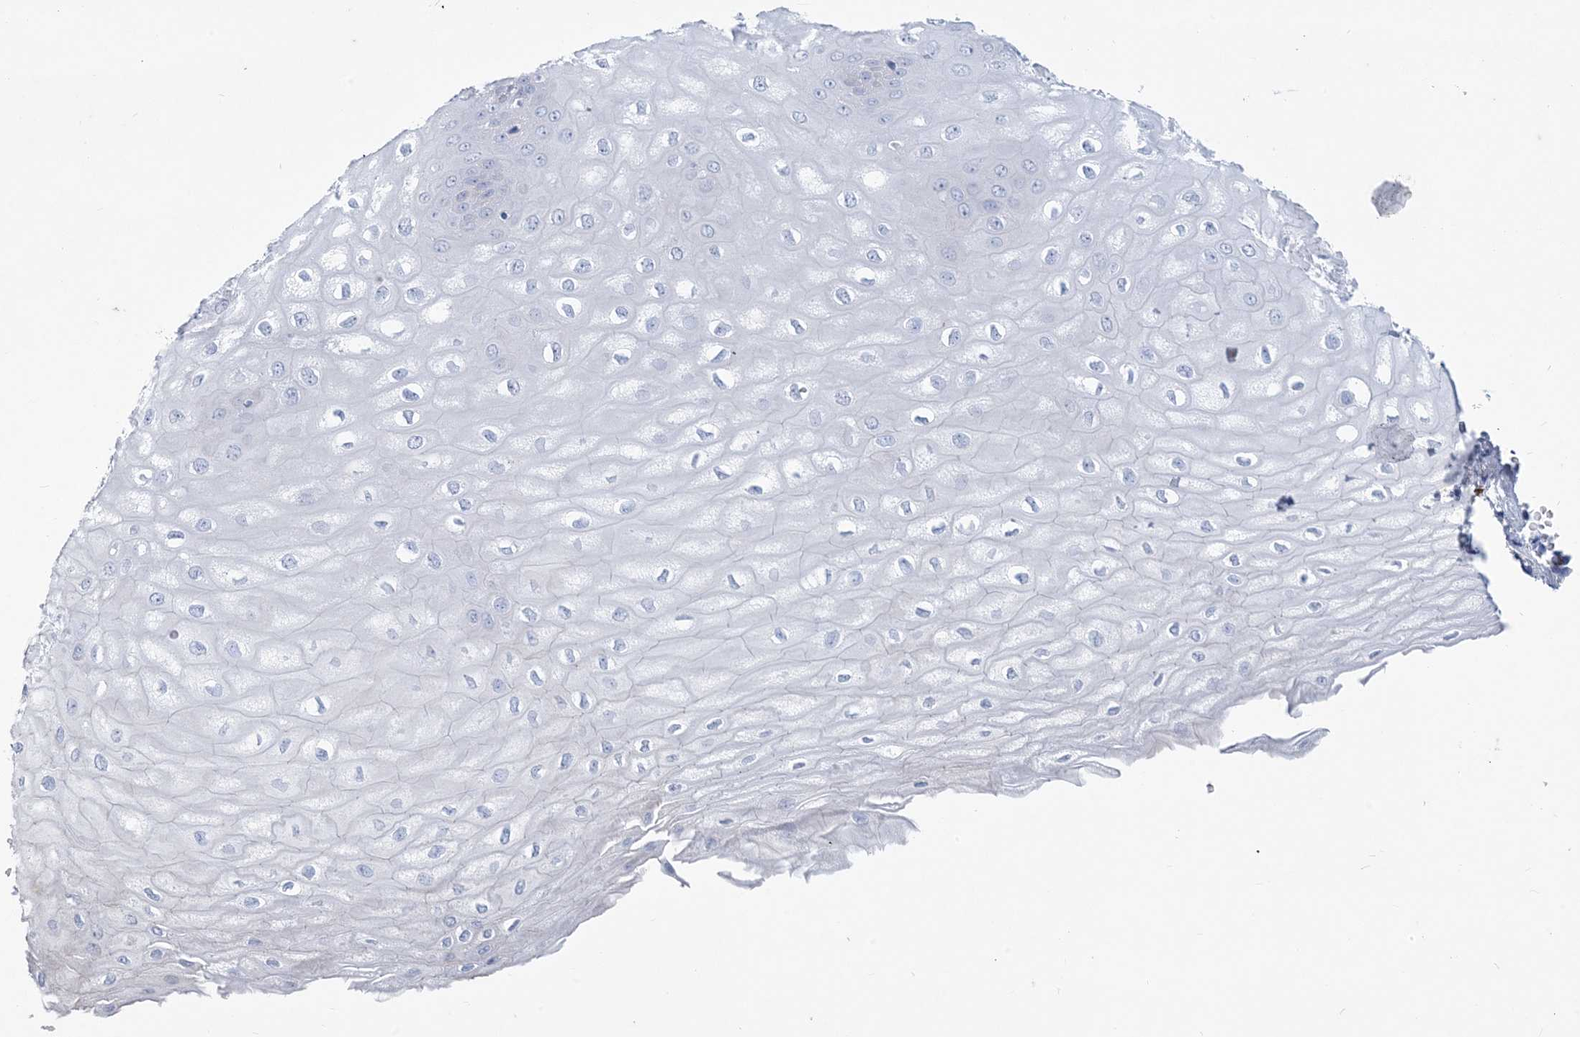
{"staining": {"intensity": "negative", "quantity": "none", "location": "none"}, "tissue": "esophagus", "cell_type": "Squamous epithelial cells", "image_type": "normal", "snomed": [{"axis": "morphology", "description": "Normal tissue, NOS"}, {"axis": "topography", "description": "Esophagus"}], "caption": "Unremarkable esophagus was stained to show a protein in brown. There is no significant positivity in squamous epithelial cells. The staining is performed using DAB (3,3'-diaminobenzidine) brown chromogen with nuclei counter-stained in using hematoxylin.", "gene": "MOXD1", "patient": {"sex": "male", "age": 60}}